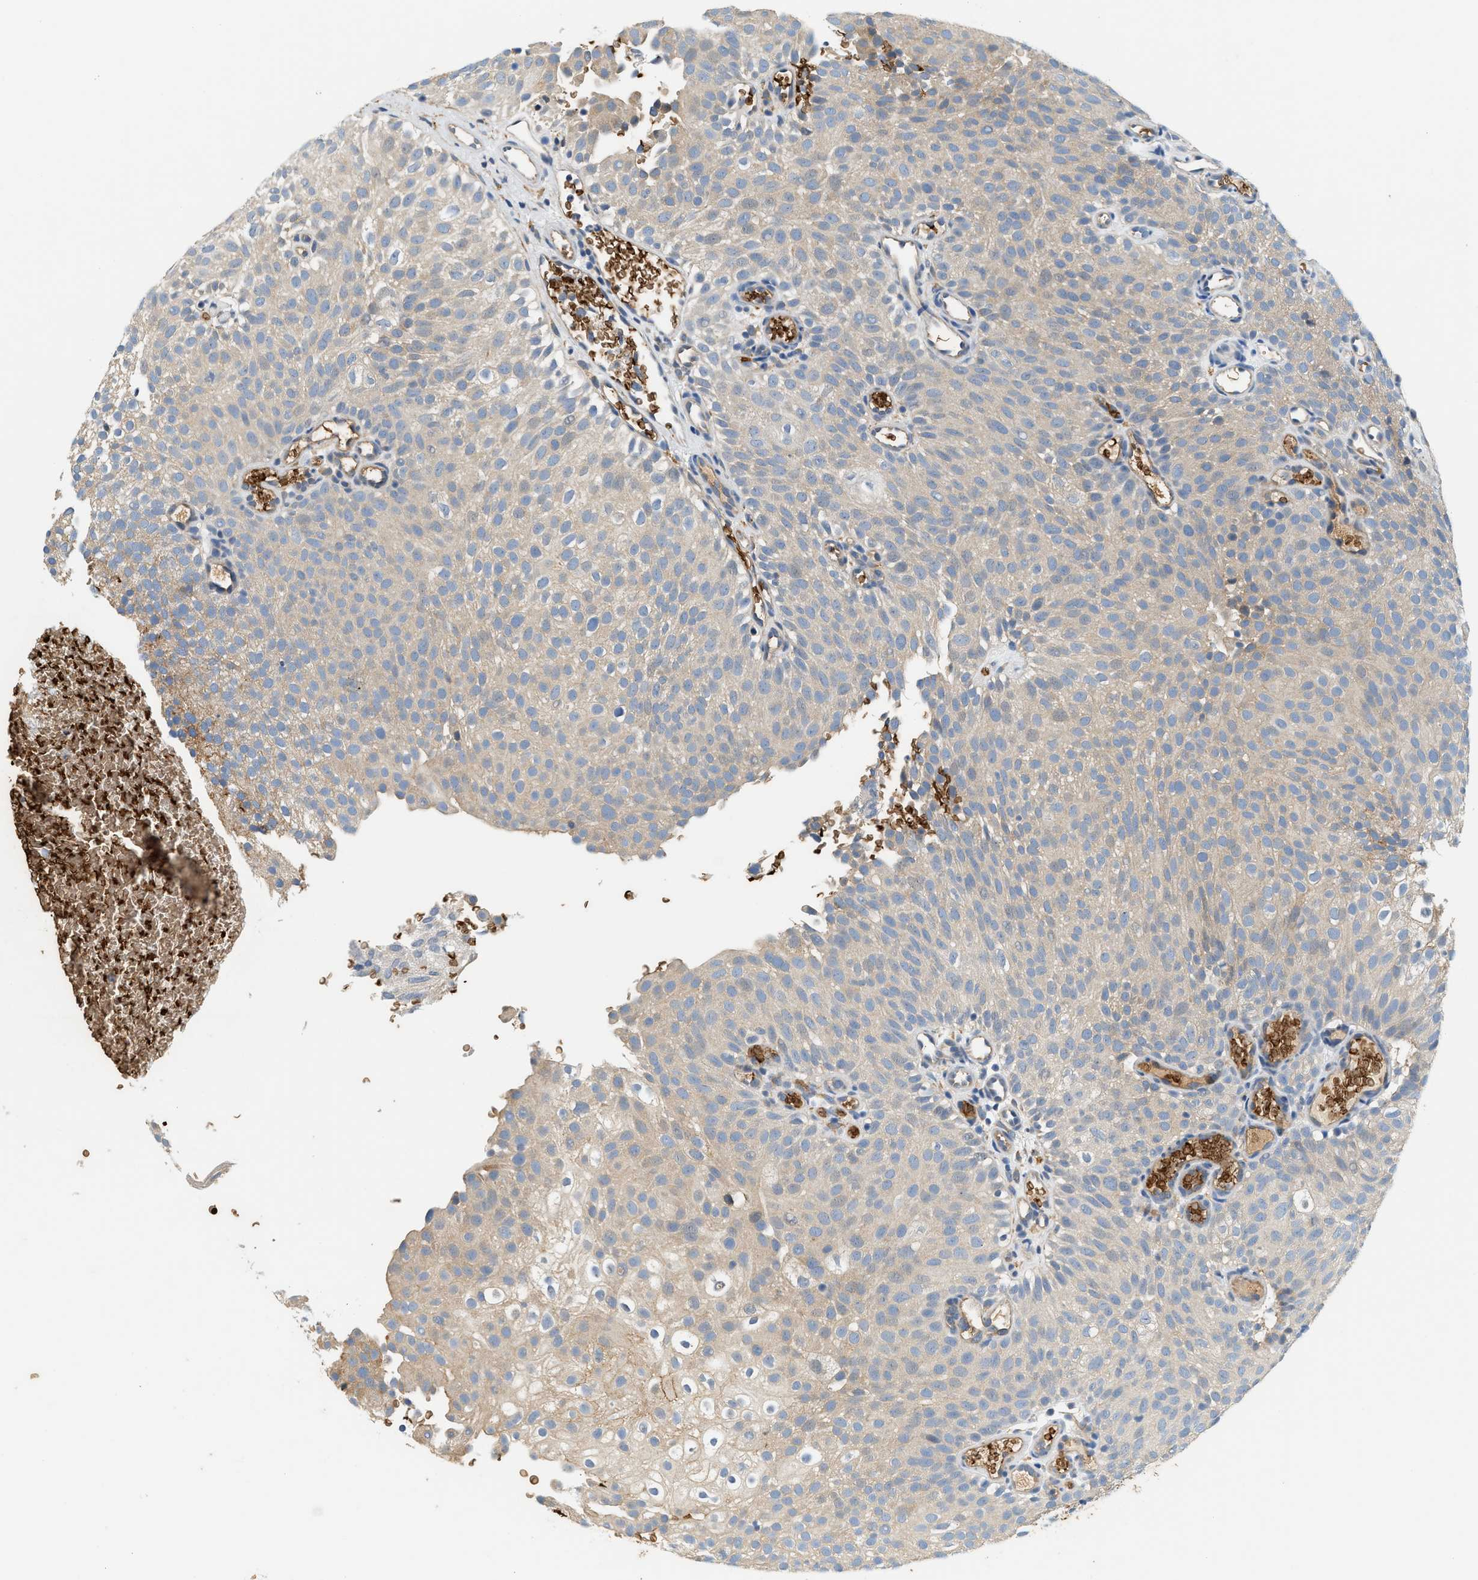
{"staining": {"intensity": "weak", "quantity": "<25%", "location": "cytoplasmic/membranous"}, "tissue": "urothelial cancer", "cell_type": "Tumor cells", "image_type": "cancer", "snomed": [{"axis": "morphology", "description": "Urothelial carcinoma, Low grade"}, {"axis": "topography", "description": "Urinary bladder"}], "caption": "Micrograph shows no protein staining in tumor cells of urothelial cancer tissue. (Stains: DAB (3,3'-diaminobenzidine) immunohistochemistry with hematoxylin counter stain, Microscopy: brightfield microscopy at high magnification).", "gene": "CYTH2", "patient": {"sex": "male", "age": 78}}